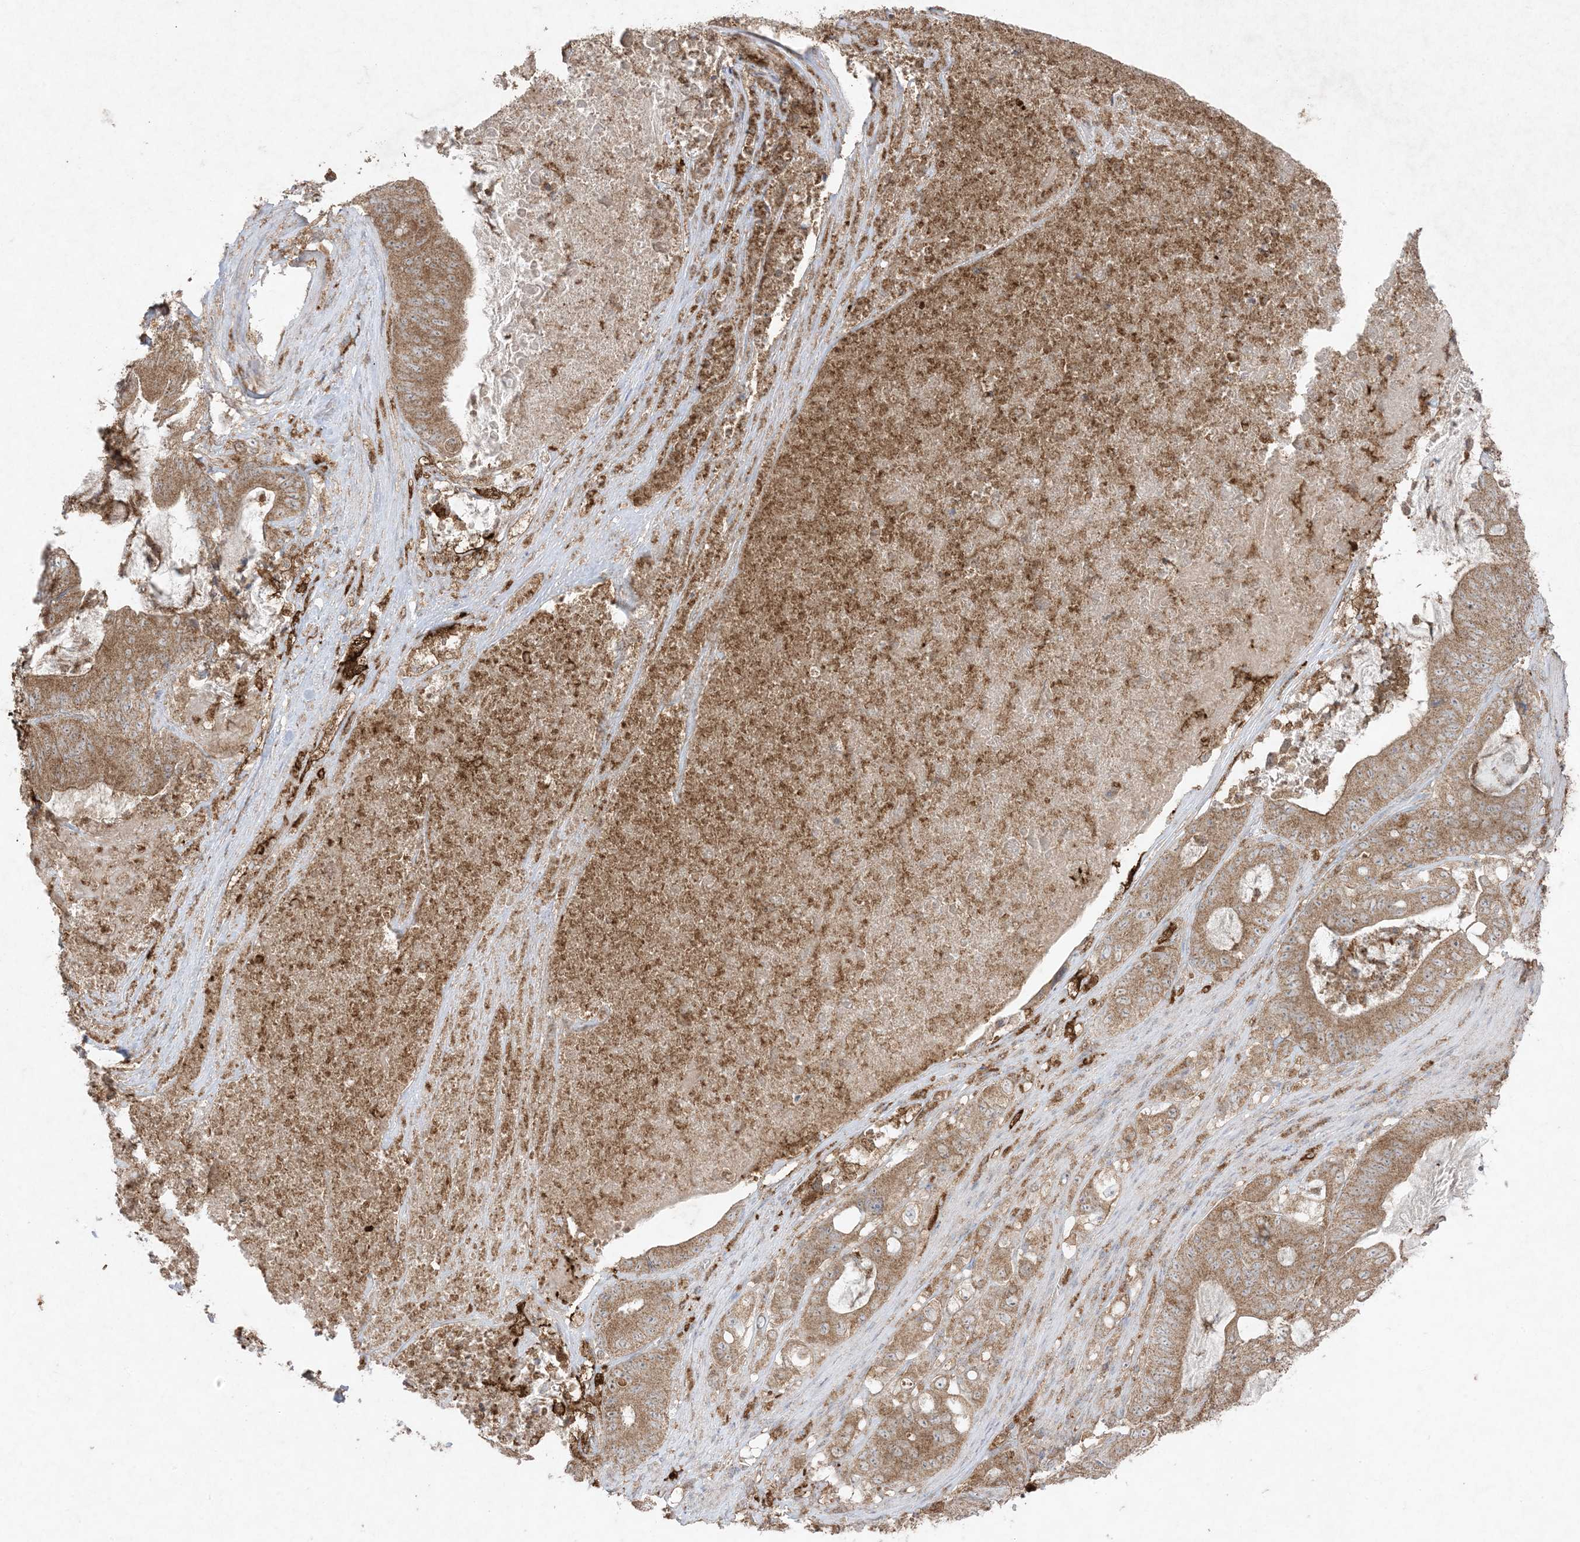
{"staining": {"intensity": "moderate", "quantity": ">75%", "location": "cytoplasmic/membranous"}, "tissue": "stomach cancer", "cell_type": "Tumor cells", "image_type": "cancer", "snomed": [{"axis": "morphology", "description": "Adenocarcinoma, NOS"}, {"axis": "topography", "description": "Stomach"}], "caption": "Immunohistochemical staining of stomach cancer displays medium levels of moderate cytoplasmic/membranous protein staining in approximately >75% of tumor cells.", "gene": "UBE2C", "patient": {"sex": "female", "age": 73}}